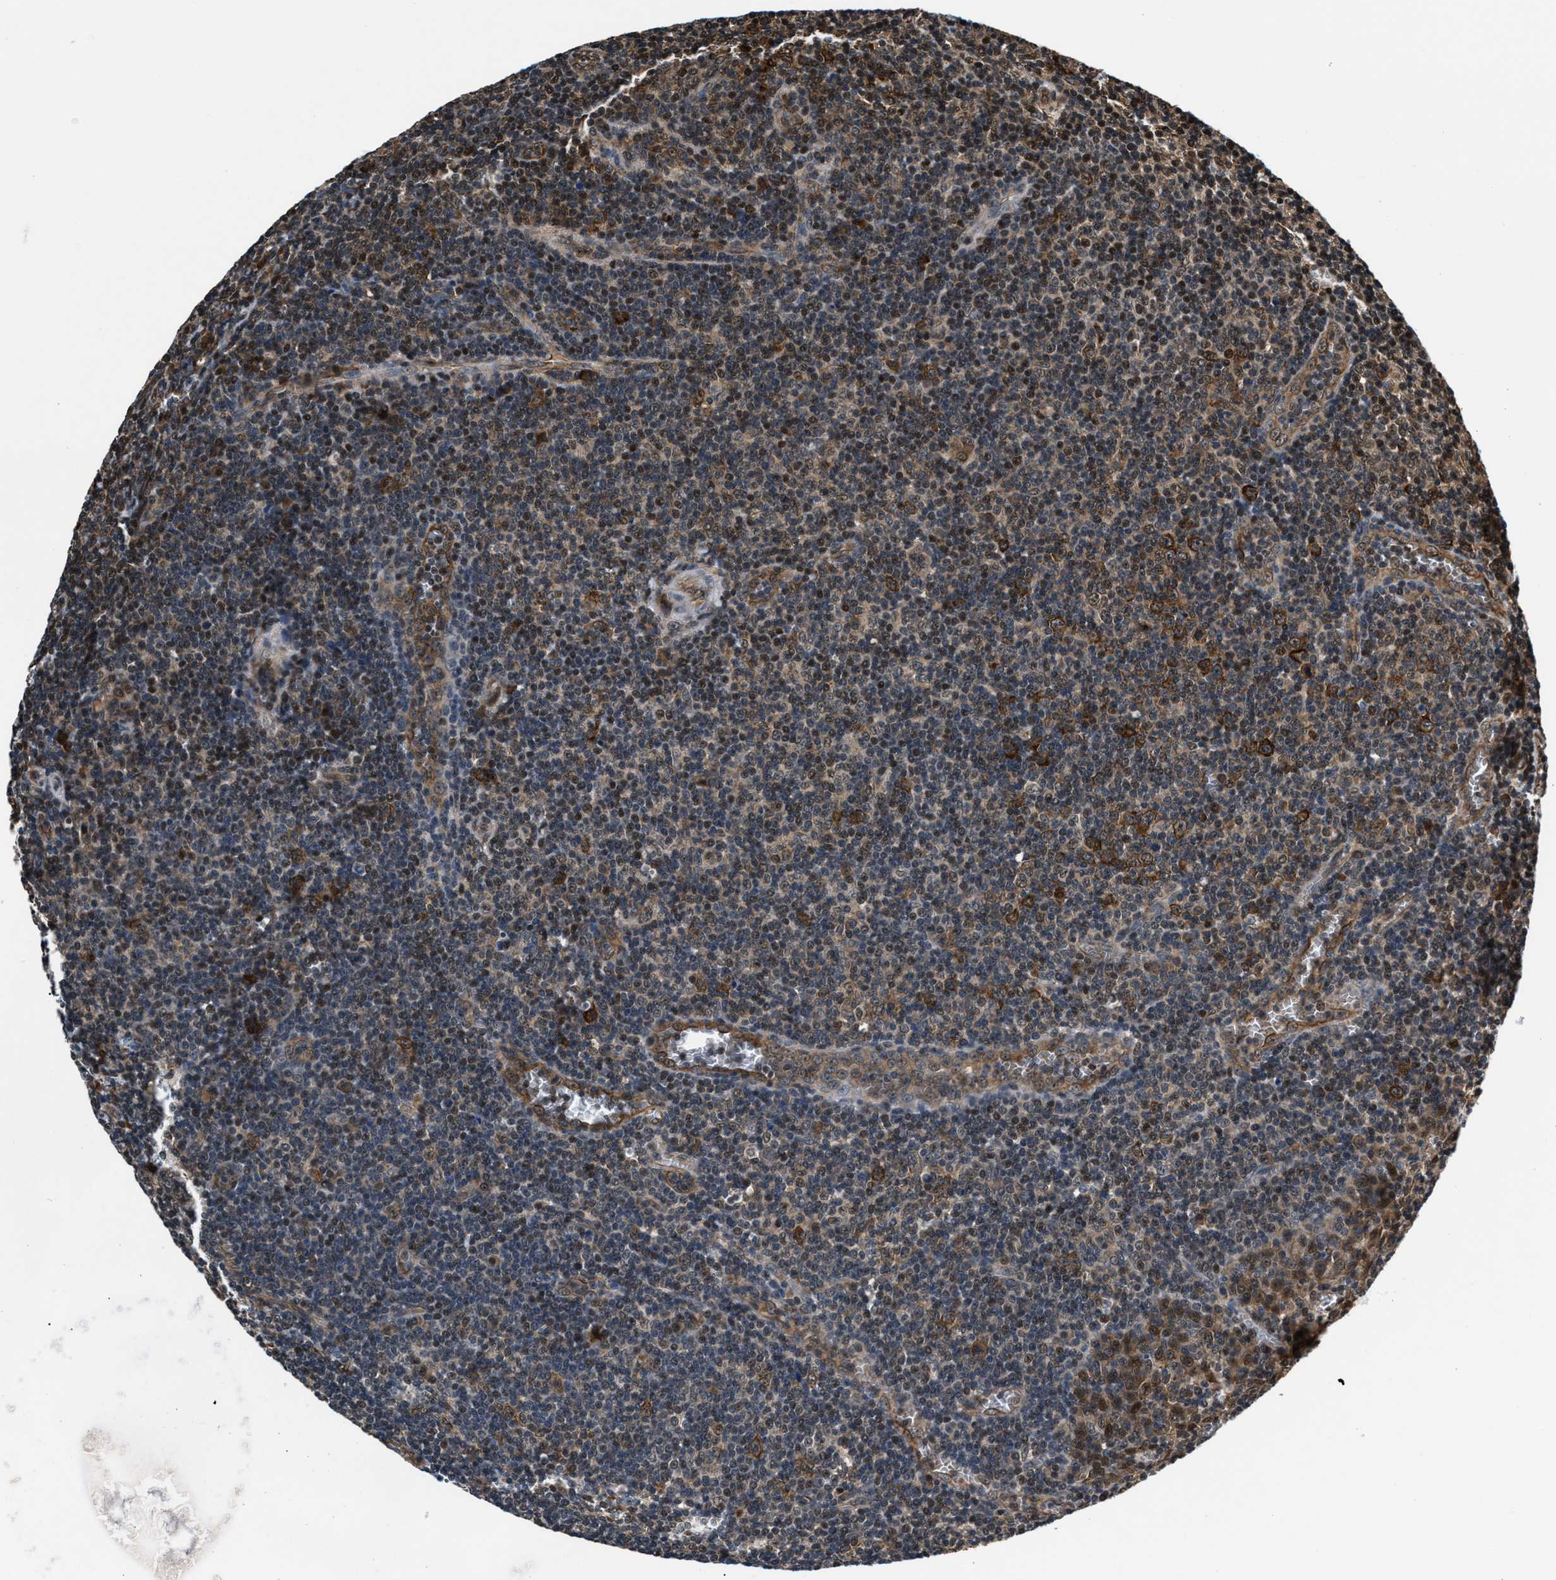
{"staining": {"intensity": "moderate", "quantity": ">75%", "location": "cytoplasmic/membranous"}, "tissue": "tonsil", "cell_type": "Germinal center cells", "image_type": "normal", "snomed": [{"axis": "morphology", "description": "Normal tissue, NOS"}, {"axis": "topography", "description": "Tonsil"}], "caption": "Protein analysis of benign tonsil shows moderate cytoplasmic/membranous positivity in approximately >75% of germinal center cells.", "gene": "RBM33", "patient": {"sex": "male", "age": 37}}